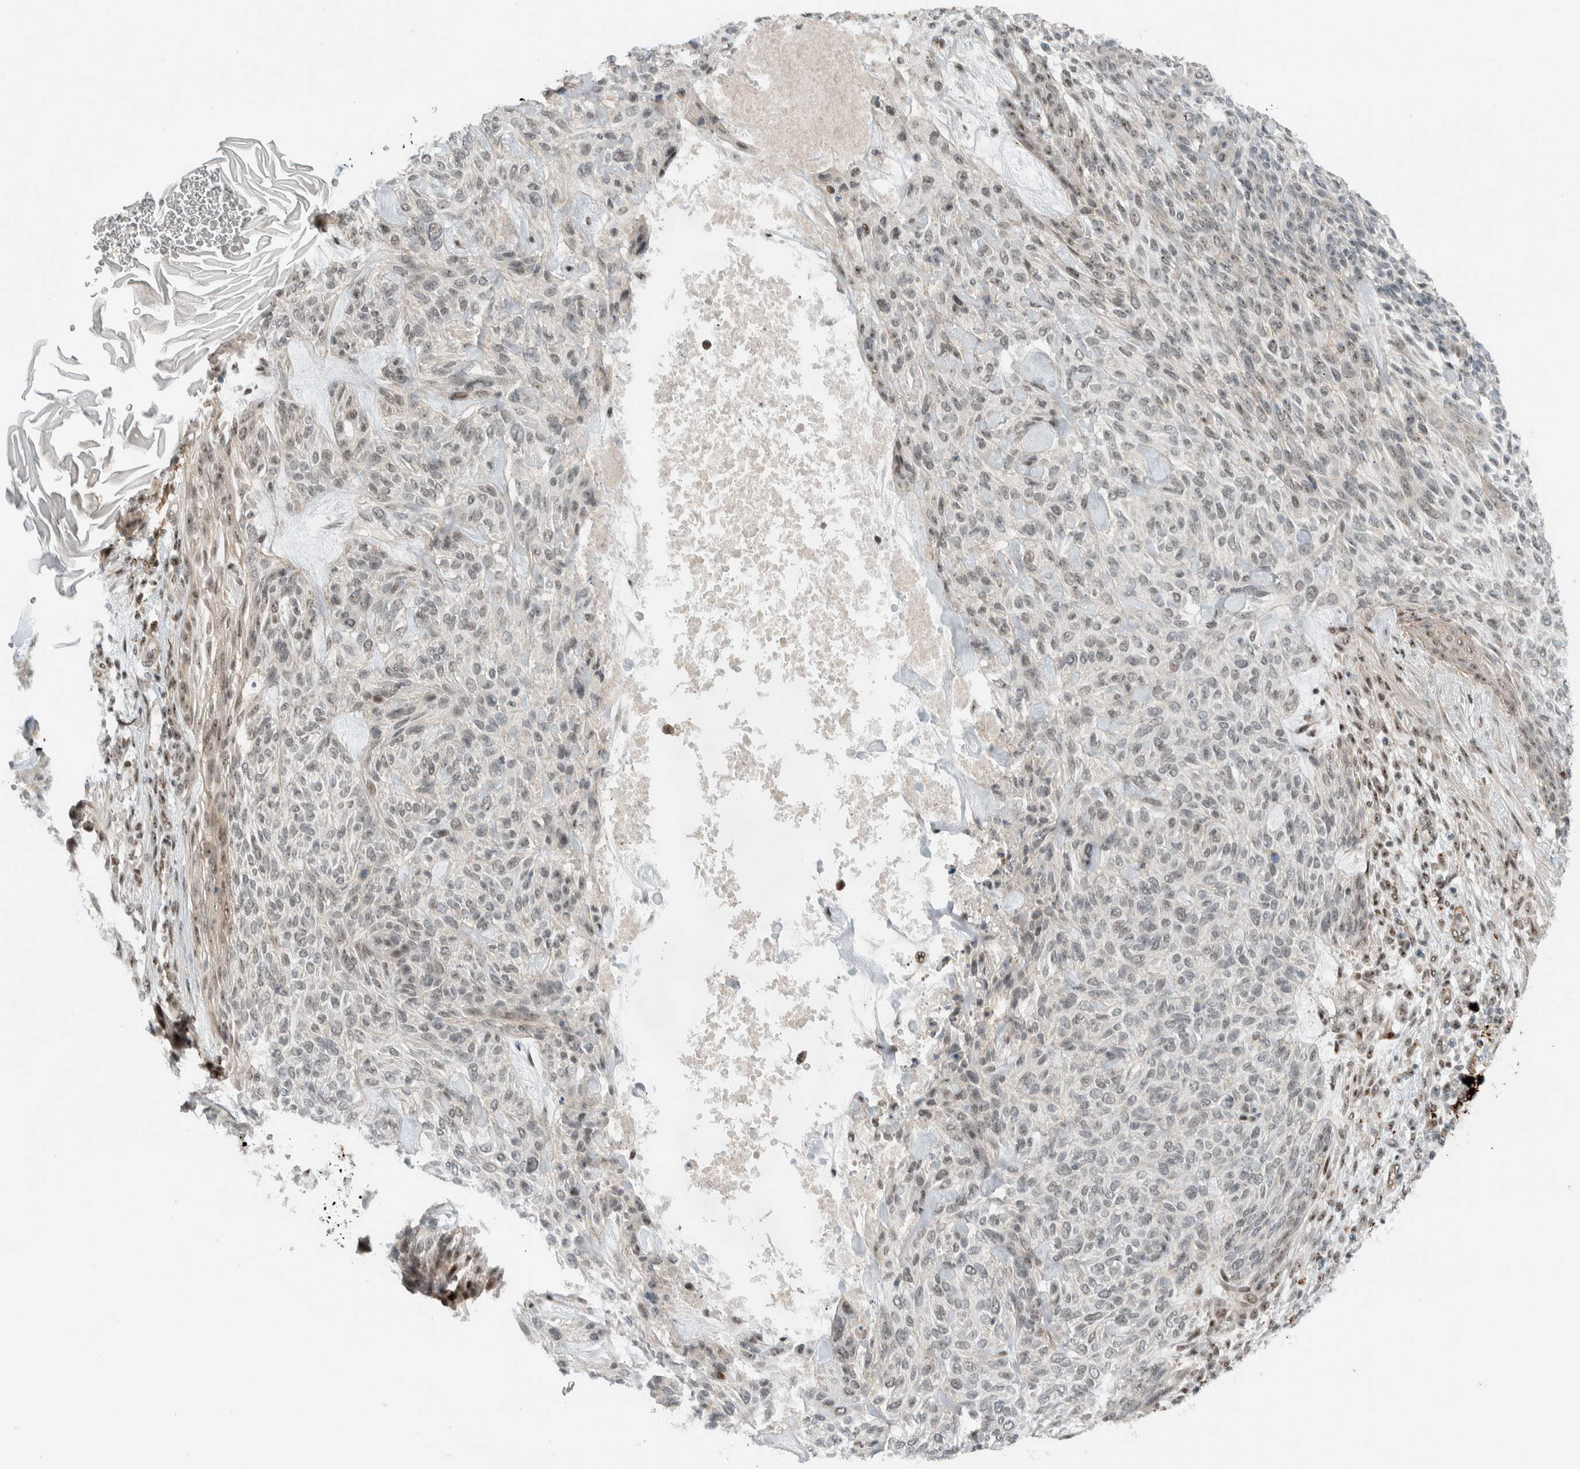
{"staining": {"intensity": "weak", "quantity": "<25%", "location": "nuclear"}, "tissue": "skin cancer", "cell_type": "Tumor cells", "image_type": "cancer", "snomed": [{"axis": "morphology", "description": "Basal cell carcinoma"}, {"axis": "topography", "description": "Skin"}], "caption": "DAB (3,3'-diaminobenzidine) immunohistochemical staining of skin cancer (basal cell carcinoma) displays no significant staining in tumor cells. (DAB immunohistochemistry (IHC), high magnification).", "gene": "ZFP91", "patient": {"sex": "male", "age": 55}}